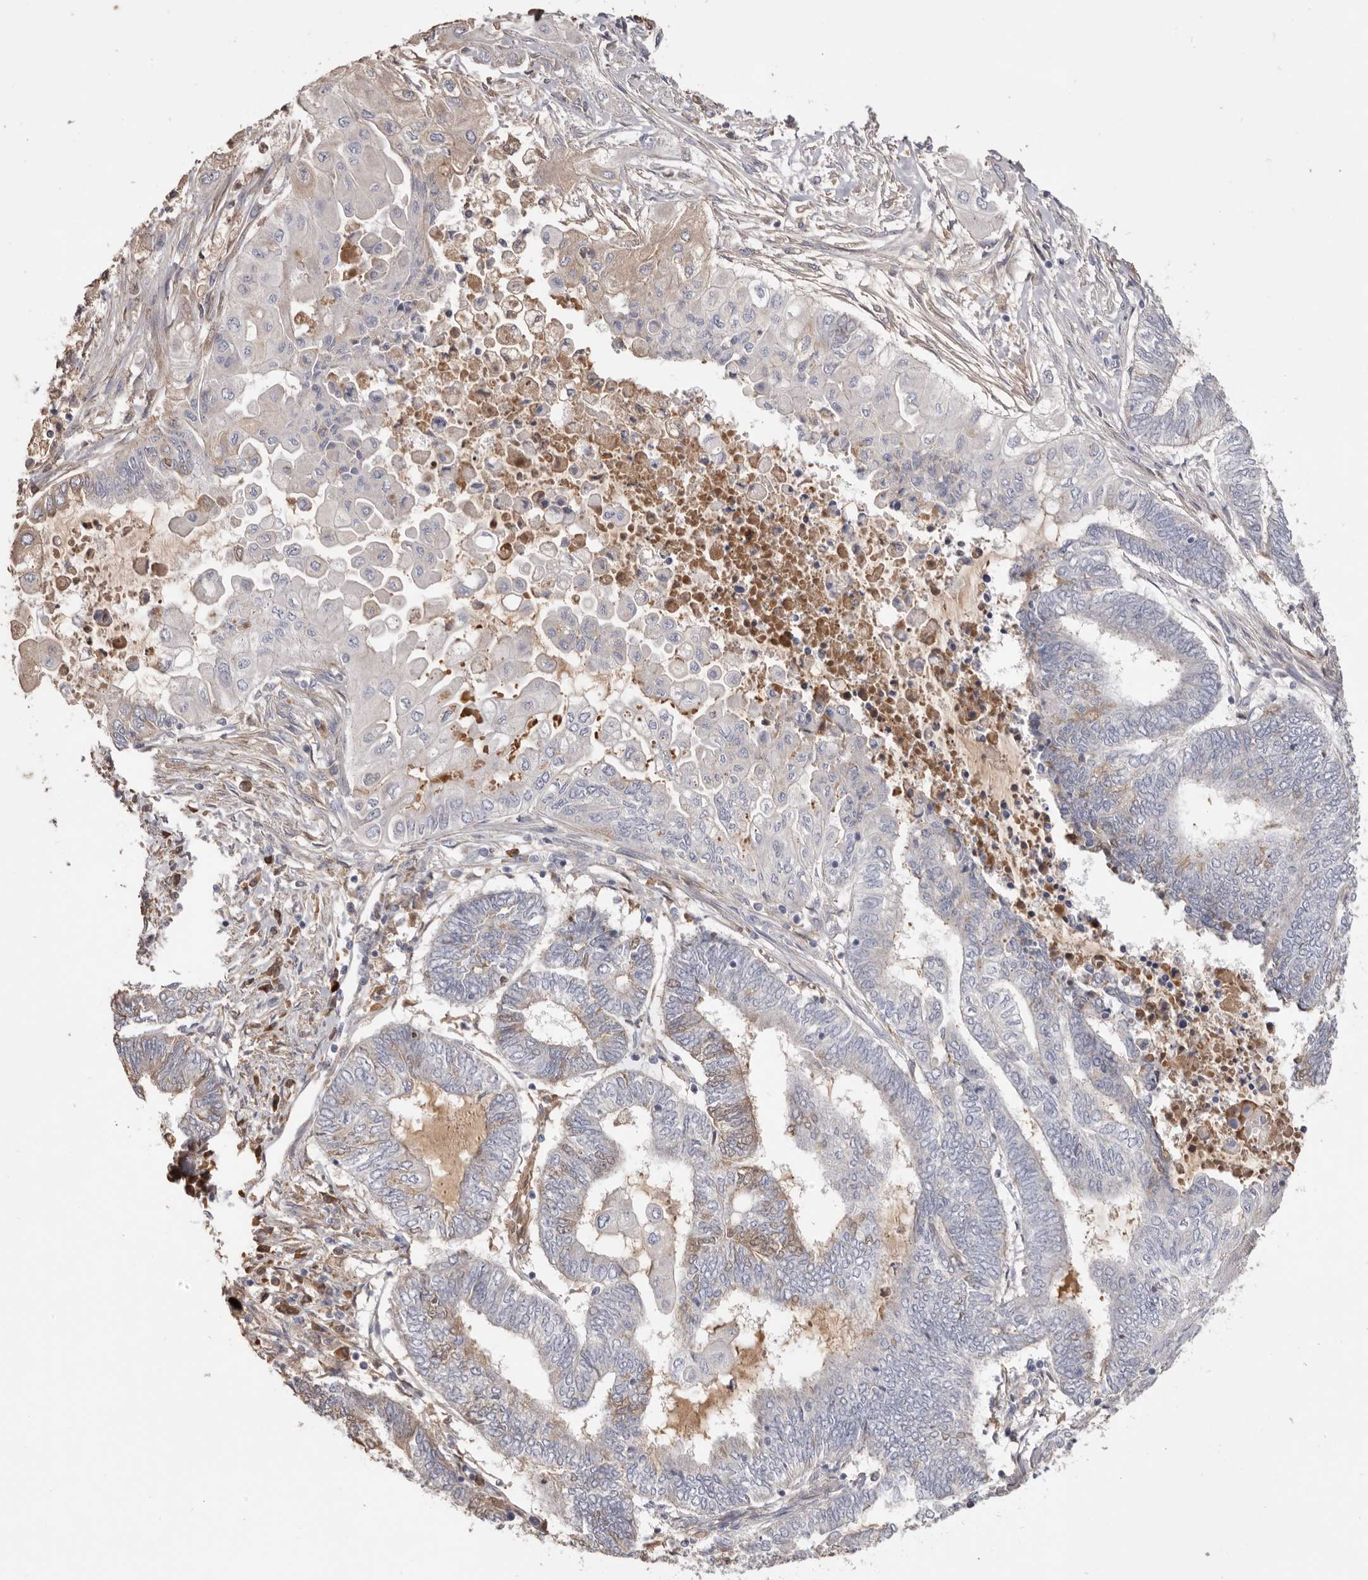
{"staining": {"intensity": "weak", "quantity": "<25%", "location": "cytoplasmic/membranous"}, "tissue": "endometrial cancer", "cell_type": "Tumor cells", "image_type": "cancer", "snomed": [{"axis": "morphology", "description": "Adenocarcinoma, NOS"}, {"axis": "topography", "description": "Uterus"}, {"axis": "topography", "description": "Endometrium"}], "caption": "Immunohistochemistry histopathology image of neoplastic tissue: endometrial cancer (adenocarcinoma) stained with DAB (3,3'-diaminobenzidine) displays no significant protein staining in tumor cells. (DAB immunohistochemistry visualized using brightfield microscopy, high magnification).", "gene": "HCAR2", "patient": {"sex": "female", "age": 70}}